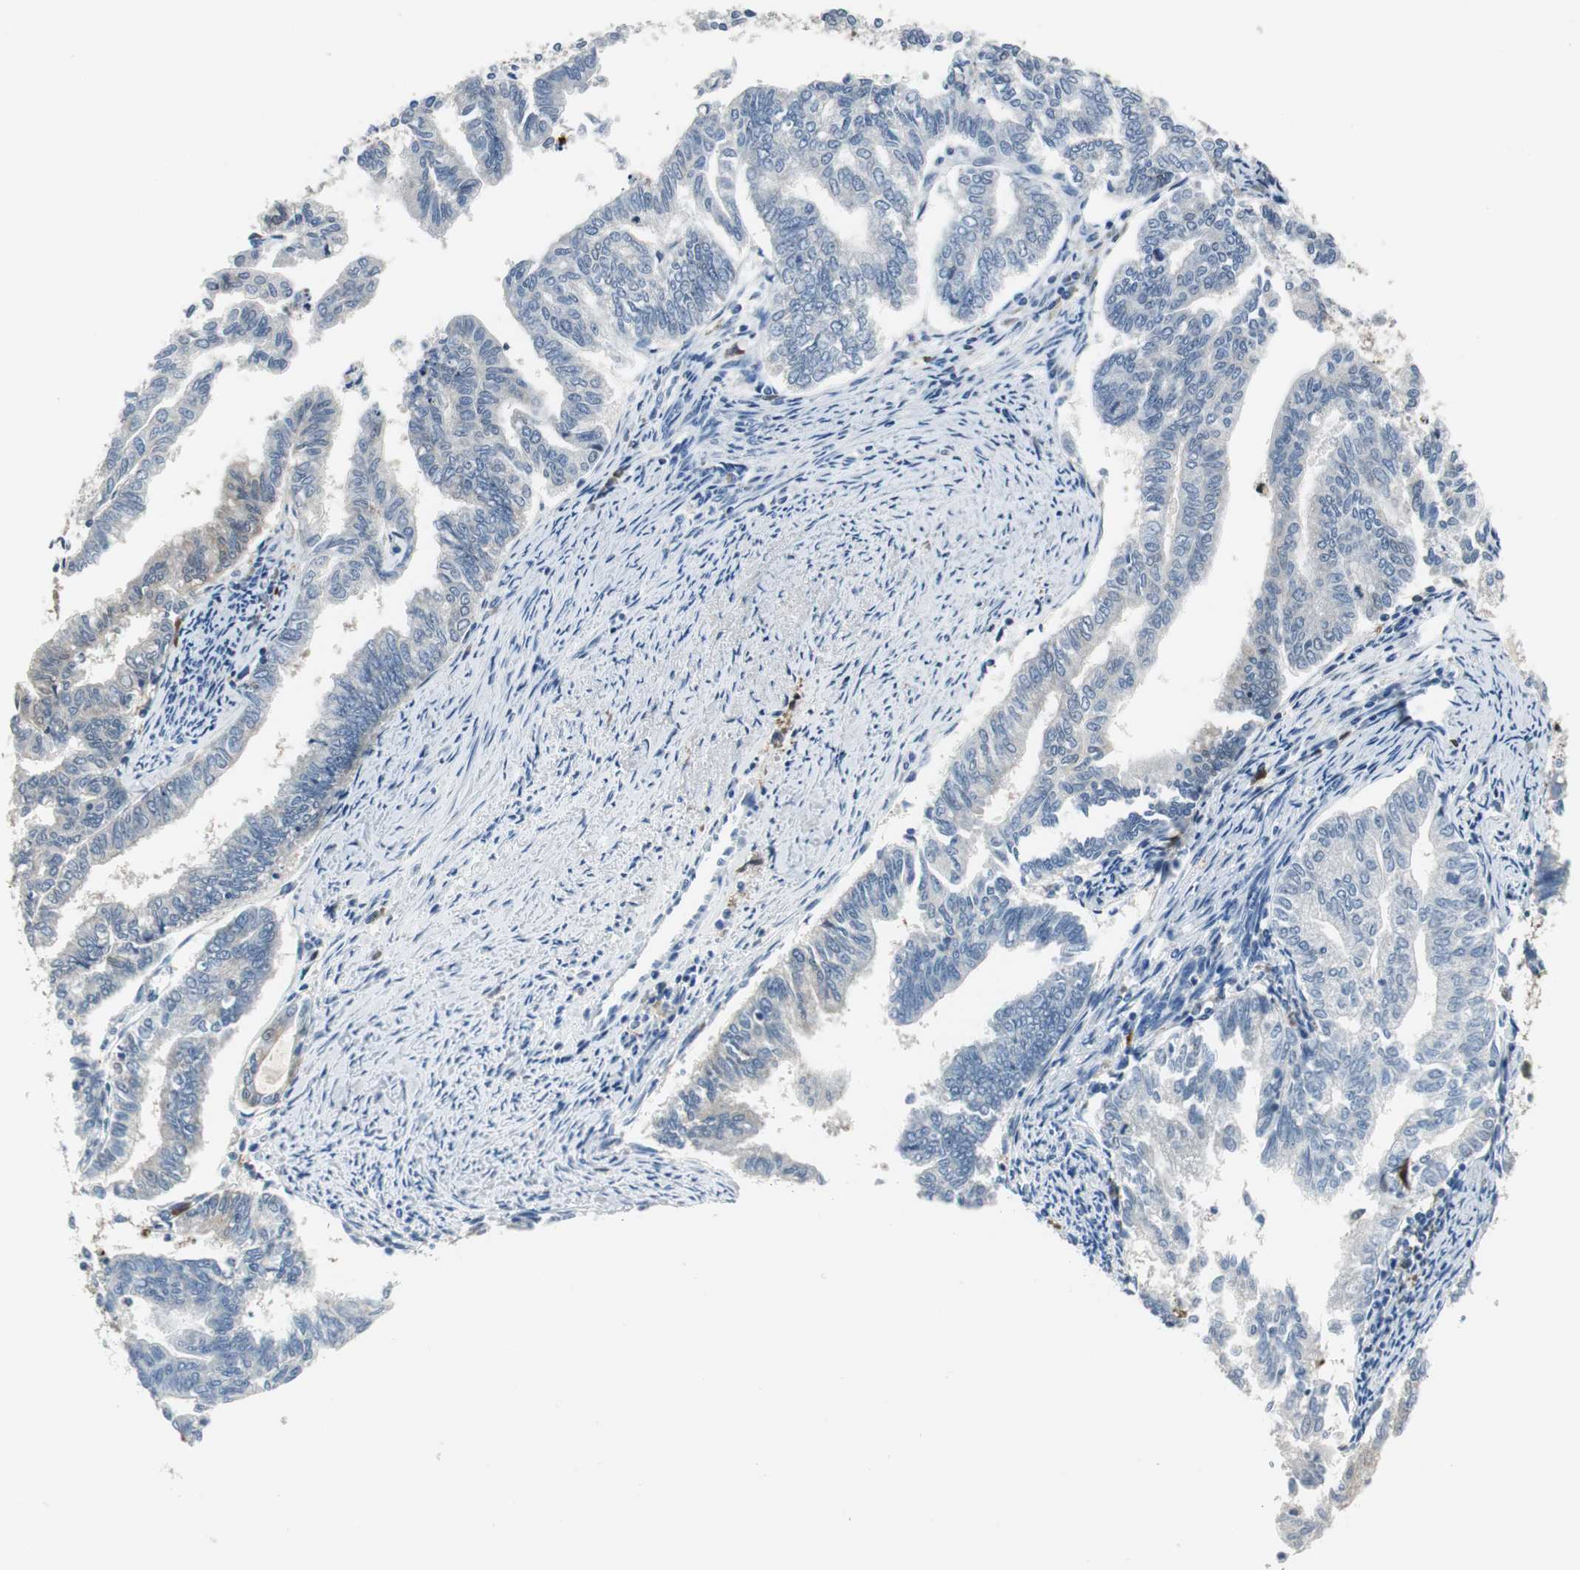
{"staining": {"intensity": "negative", "quantity": "none", "location": "none"}, "tissue": "endometrial cancer", "cell_type": "Tumor cells", "image_type": "cancer", "snomed": [{"axis": "morphology", "description": "Adenocarcinoma, NOS"}, {"axis": "topography", "description": "Endometrium"}], "caption": "Immunohistochemistry (IHC) micrograph of neoplastic tissue: endometrial cancer (adenocarcinoma) stained with DAB displays no significant protein positivity in tumor cells. (DAB immunohistochemistry (IHC) with hematoxylin counter stain).", "gene": "MSTO1", "patient": {"sex": "female", "age": 79}}